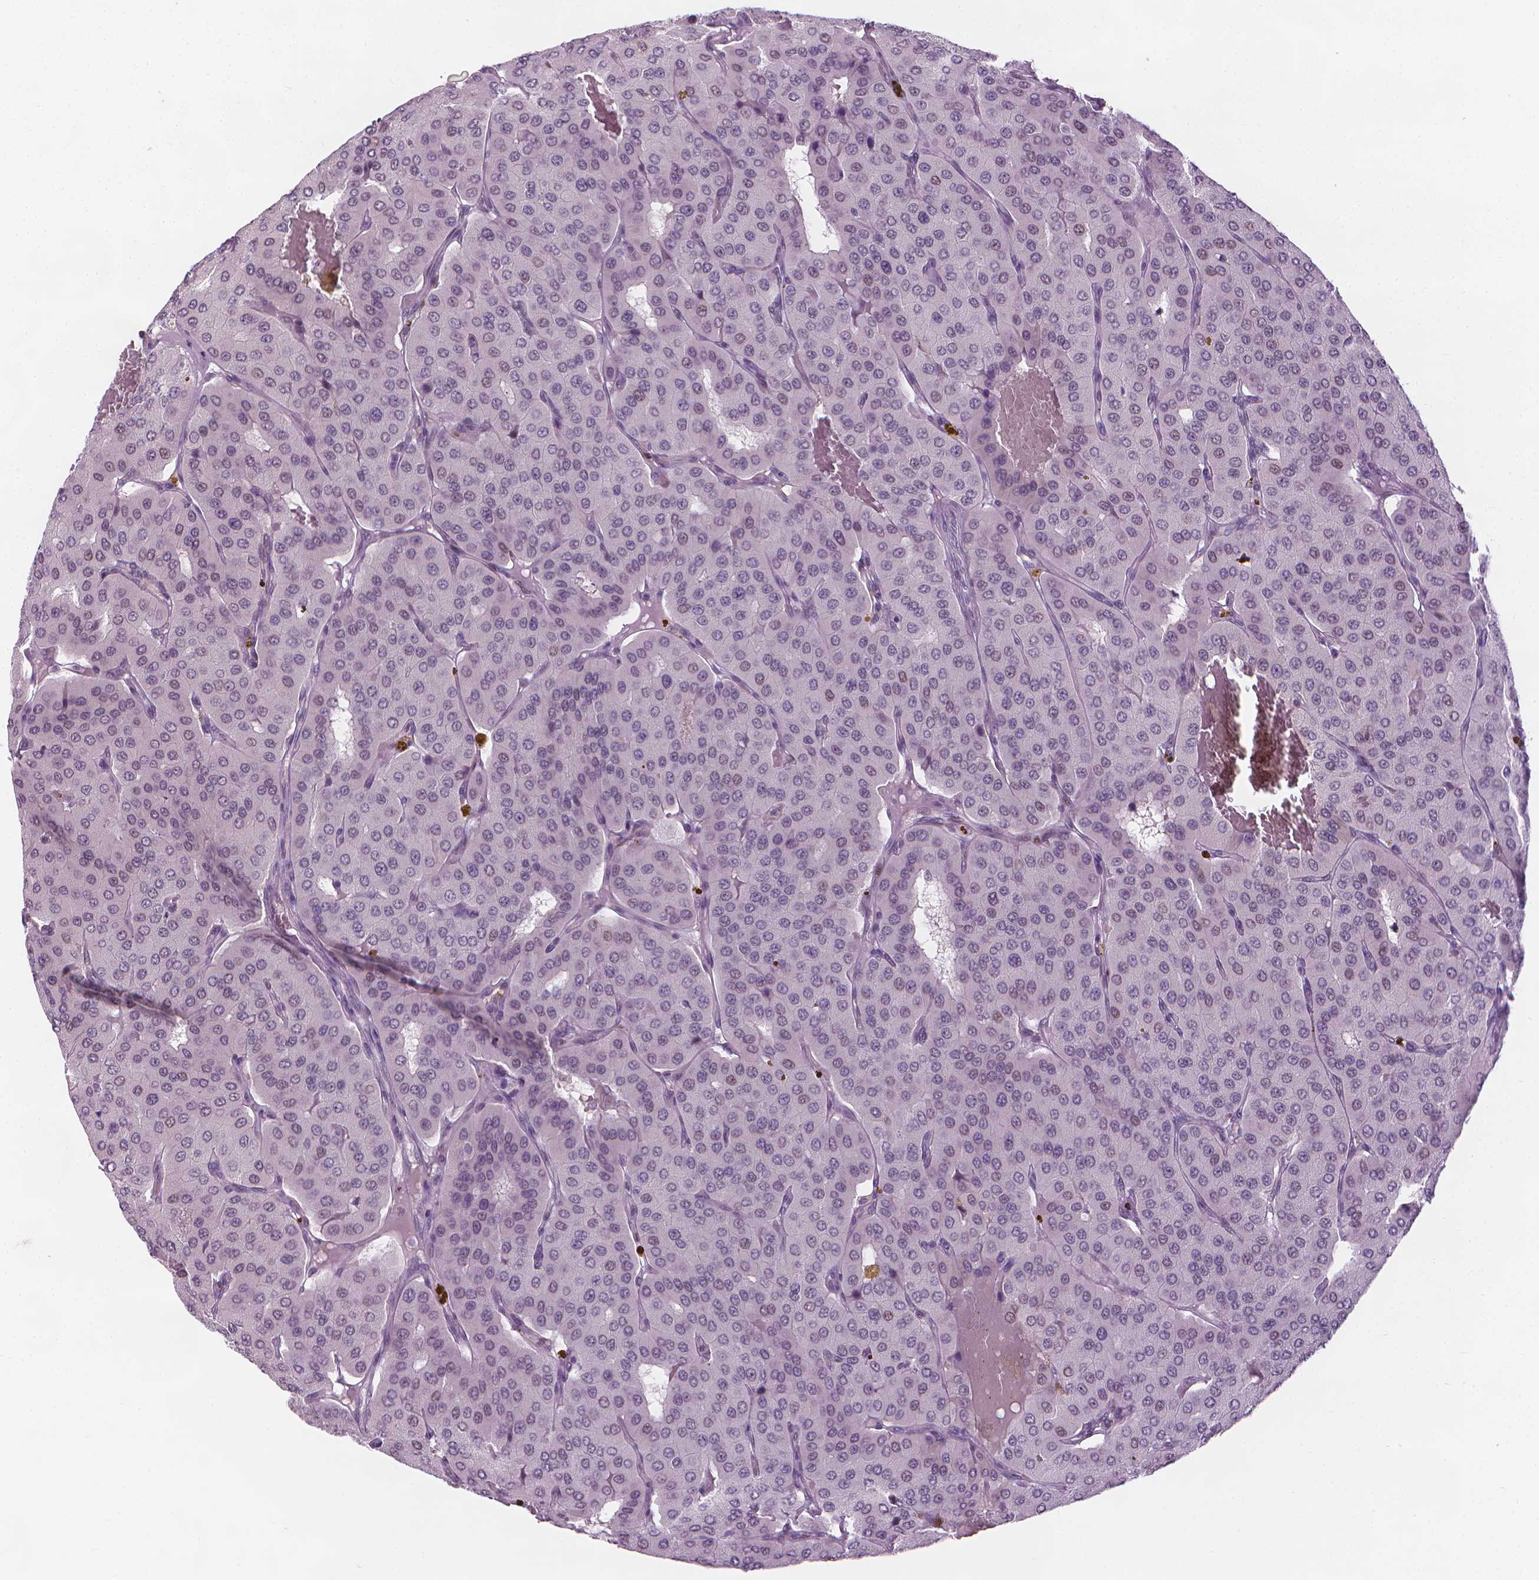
{"staining": {"intensity": "negative", "quantity": "none", "location": "none"}, "tissue": "parathyroid gland", "cell_type": "Glandular cells", "image_type": "normal", "snomed": [{"axis": "morphology", "description": "Normal tissue, NOS"}, {"axis": "morphology", "description": "Adenoma, NOS"}, {"axis": "topography", "description": "Parathyroid gland"}], "caption": "IHC of normal parathyroid gland reveals no positivity in glandular cells.", "gene": "CDKN1C", "patient": {"sex": "female", "age": 86}}